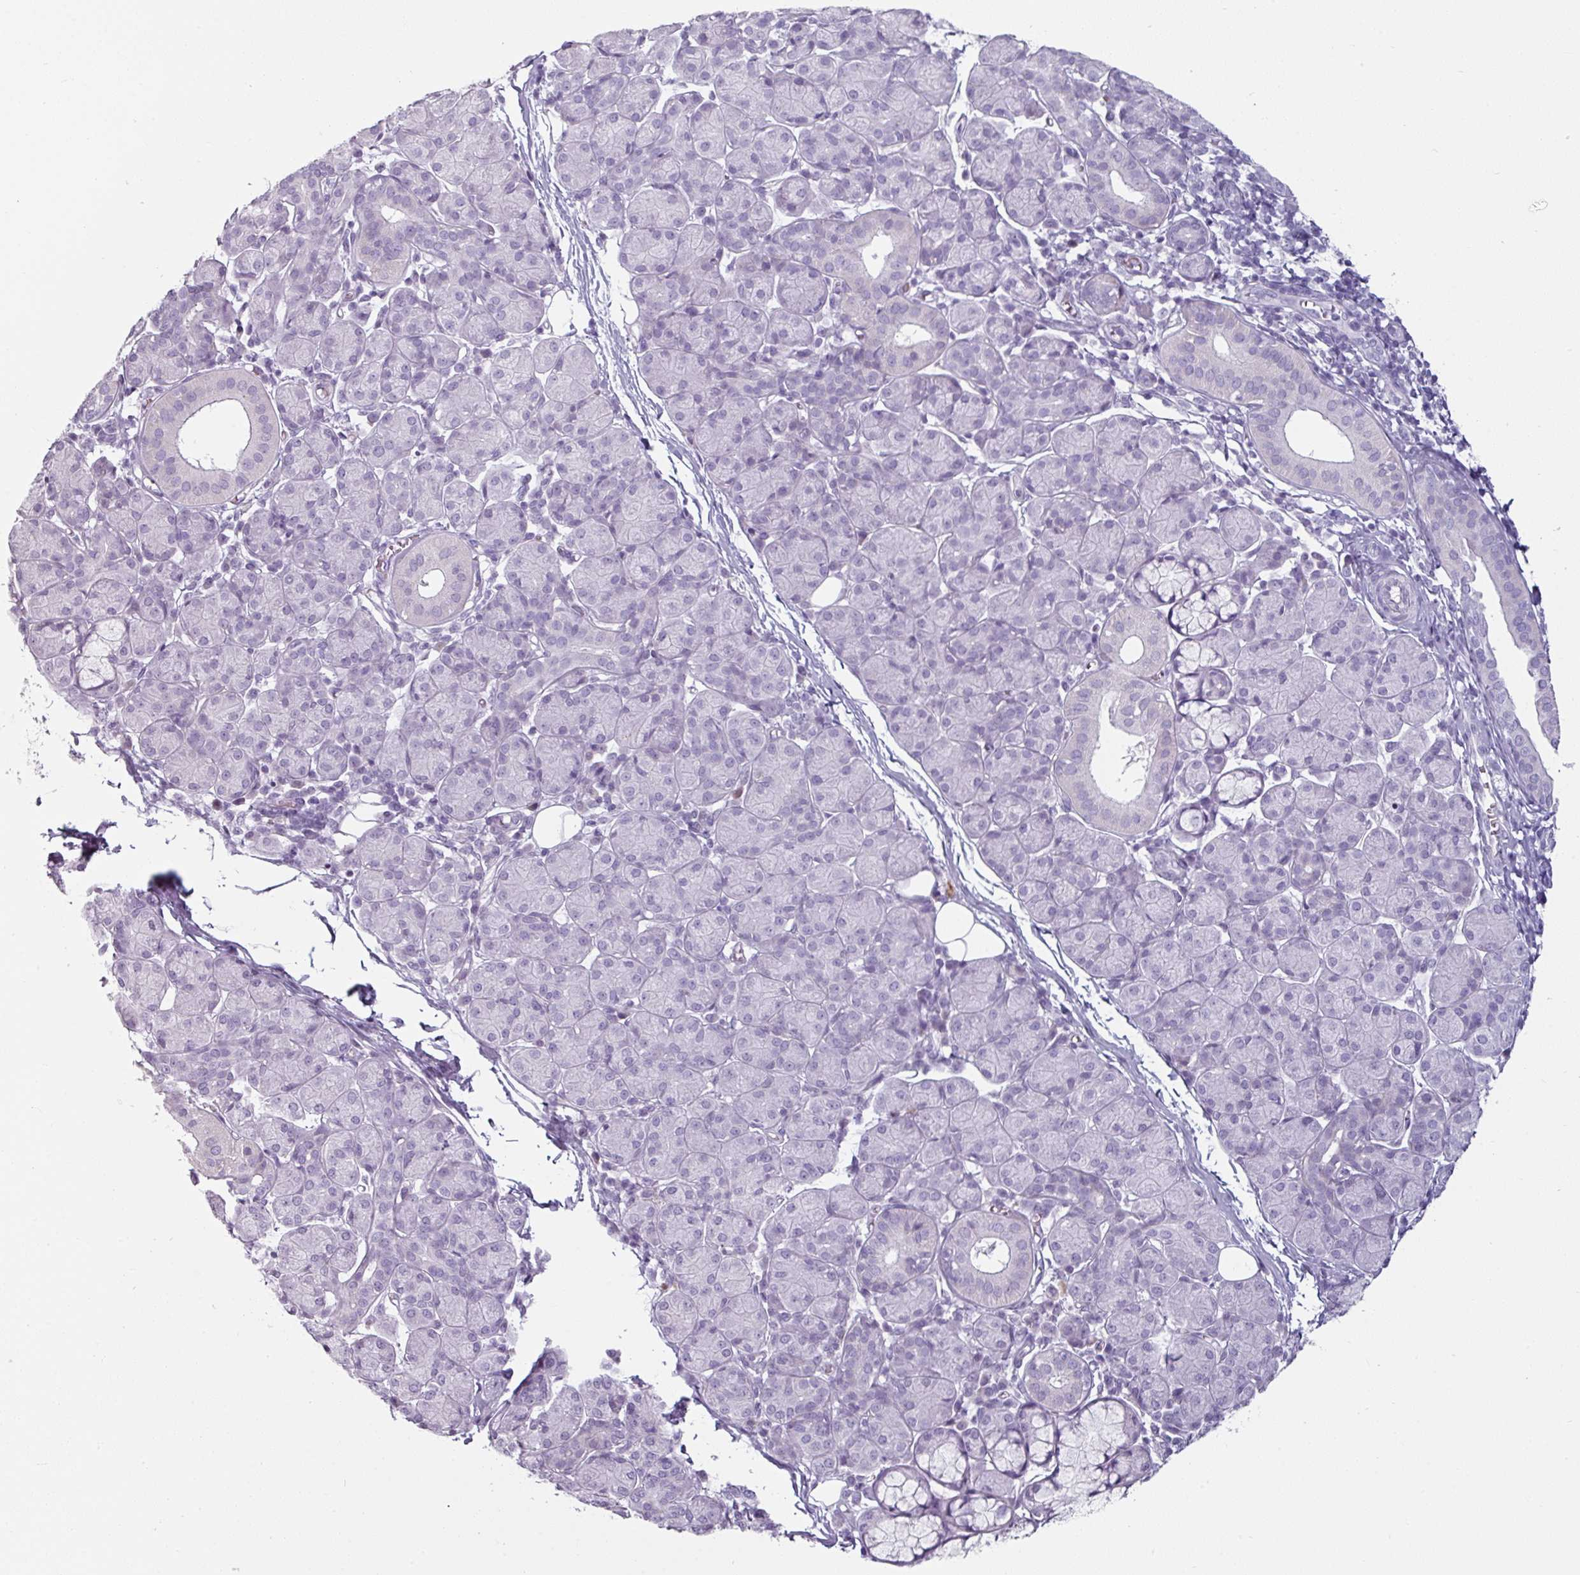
{"staining": {"intensity": "negative", "quantity": "none", "location": "none"}, "tissue": "salivary gland", "cell_type": "Glandular cells", "image_type": "normal", "snomed": [{"axis": "morphology", "description": "Normal tissue, NOS"}, {"axis": "morphology", "description": "Inflammation, NOS"}, {"axis": "topography", "description": "Lymph node"}, {"axis": "topography", "description": "Salivary gland"}], "caption": "DAB (3,3'-diaminobenzidine) immunohistochemical staining of normal human salivary gland reveals no significant staining in glandular cells. The staining is performed using DAB (3,3'-diaminobenzidine) brown chromogen with nuclei counter-stained in using hematoxylin.", "gene": "CLCA1", "patient": {"sex": "male", "age": 3}}